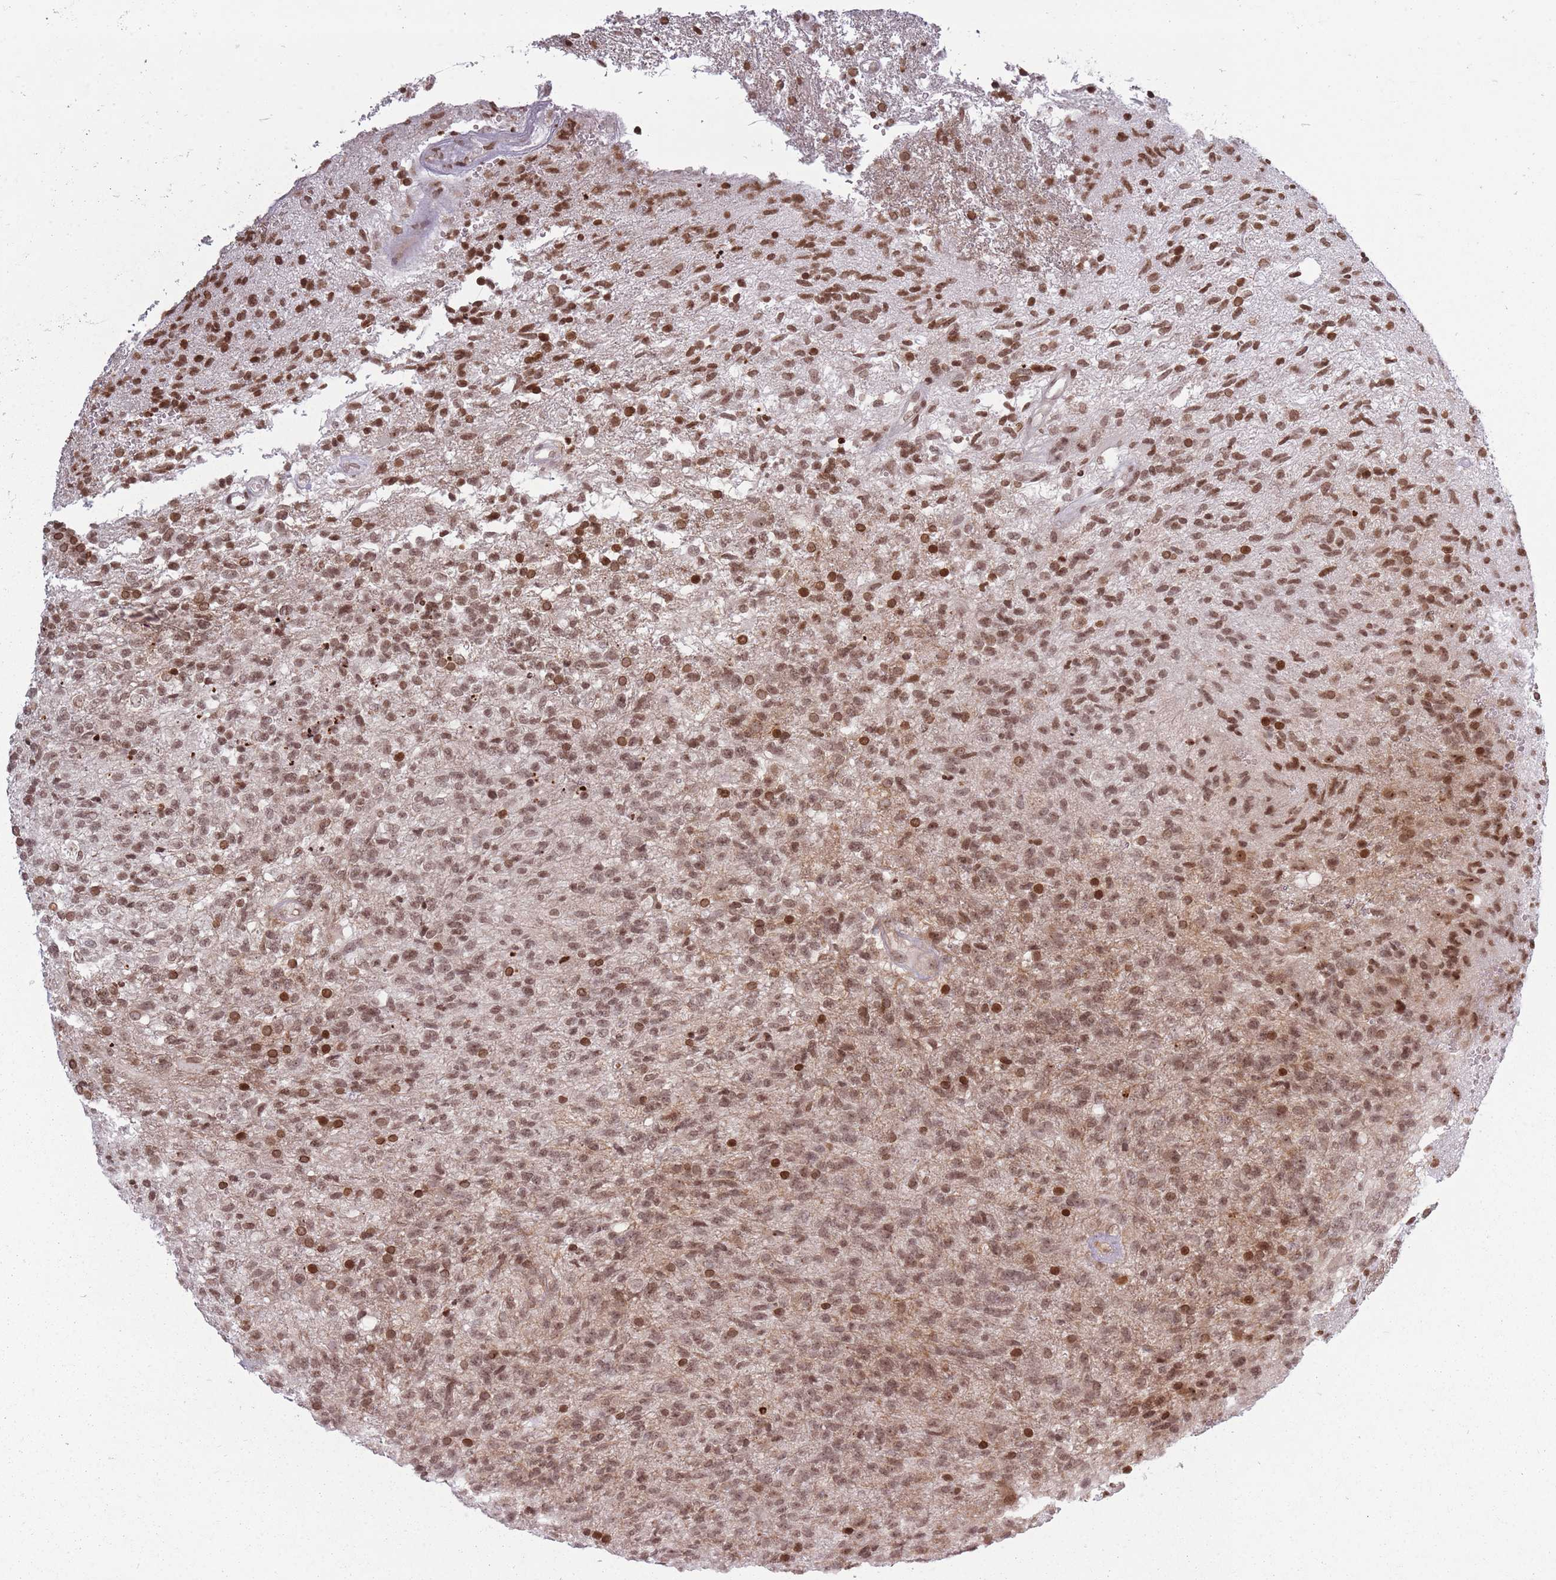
{"staining": {"intensity": "moderate", "quantity": ">75%", "location": "nuclear"}, "tissue": "glioma", "cell_type": "Tumor cells", "image_type": "cancer", "snomed": [{"axis": "morphology", "description": "Glioma, malignant, High grade"}, {"axis": "topography", "description": "Brain"}], "caption": "This is an image of IHC staining of glioma, which shows moderate expression in the nuclear of tumor cells.", "gene": "TMC6", "patient": {"sex": "male", "age": 56}}